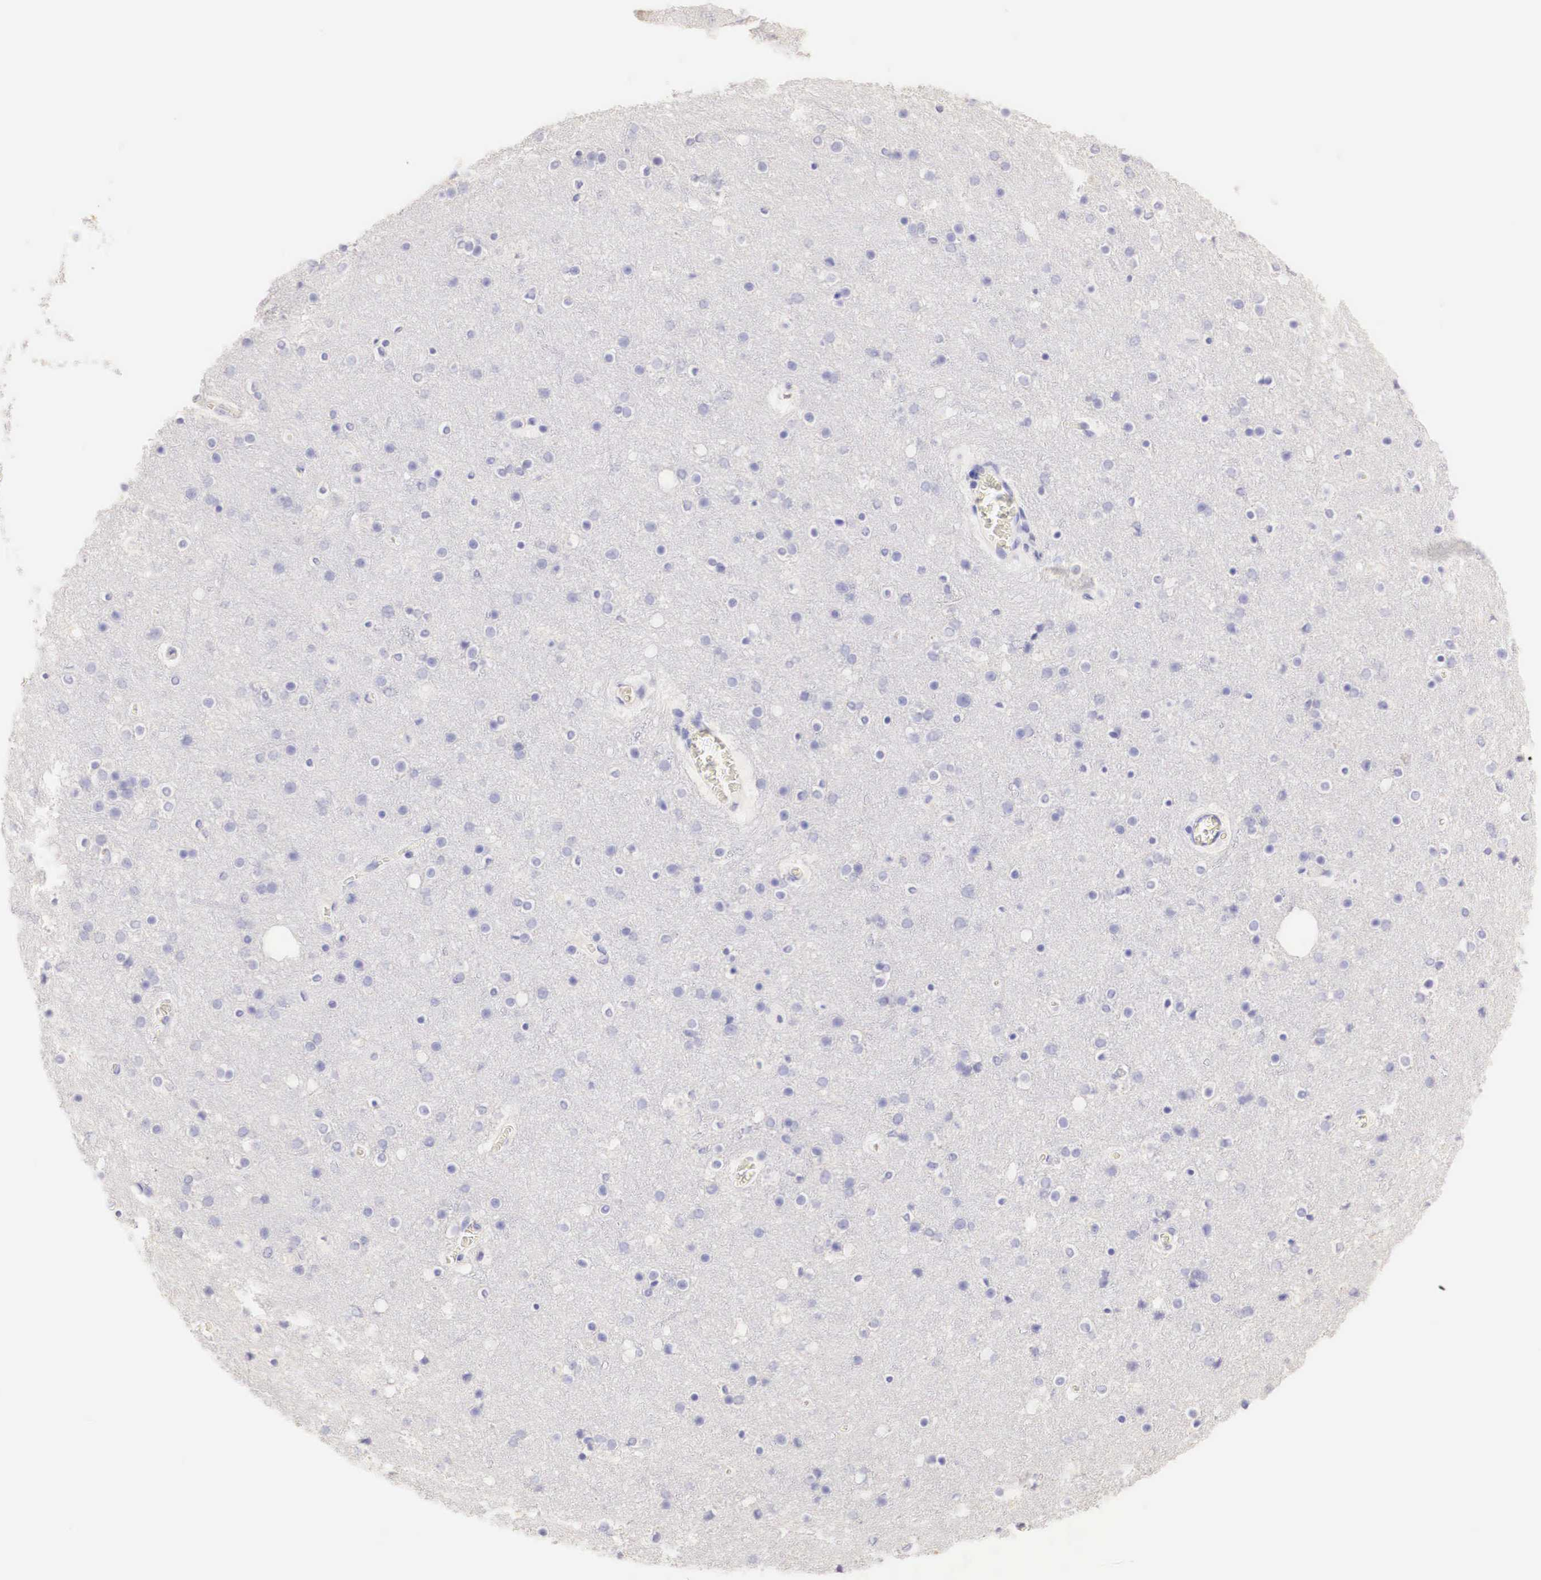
{"staining": {"intensity": "negative", "quantity": "none", "location": "none"}, "tissue": "cerebral cortex", "cell_type": "Endothelial cells", "image_type": "normal", "snomed": [{"axis": "morphology", "description": "Normal tissue, NOS"}, {"axis": "topography", "description": "Cerebral cortex"}], "caption": "Endothelial cells are negative for protein expression in unremarkable human cerebral cortex. The staining is performed using DAB (3,3'-diaminobenzidine) brown chromogen with nuclei counter-stained in using hematoxylin.", "gene": "ERBB2", "patient": {"sex": "female", "age": 54}}